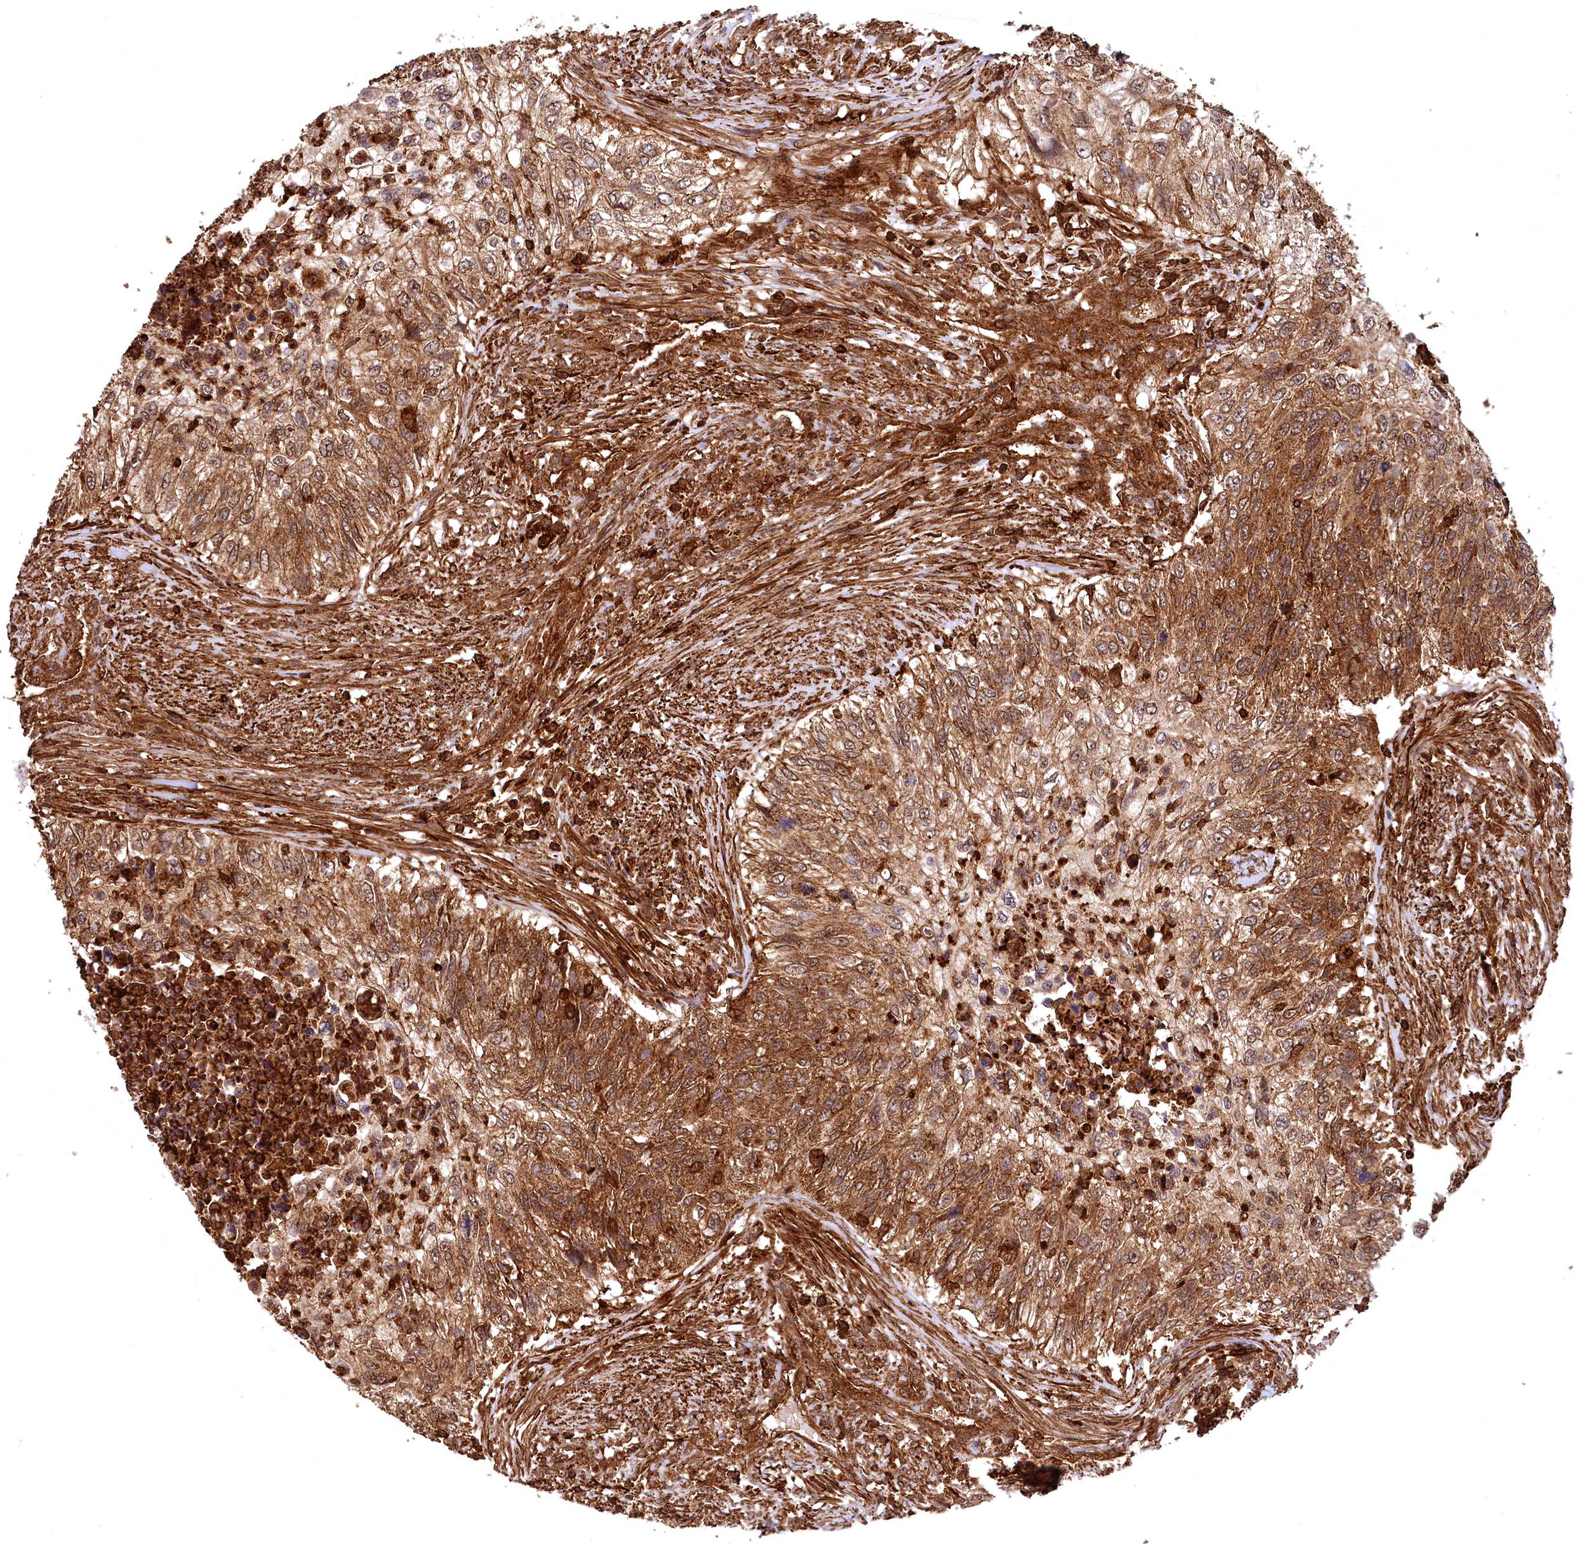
{"staining": {"intensity": "moderate", "quantity": ">75%", "location": "cytoplasmic/membranous"}, "tissue": "urothelial cancer", "cell_type": "Tumor cells", "image_type": "cancer", "snomed": [{"axis": "morphology", "description": "Urothelial carcinoma, High grade"}, {"axis": "topography", "description": "Urinary bladder"}], "caption": "Moderate cytoplasmic/membranous staining is identified in about >75% of tumor cells in urothelial carcinoma (high-grade).", "gene": "STUB1", "patient": {"sex": "female", "age": 60}}